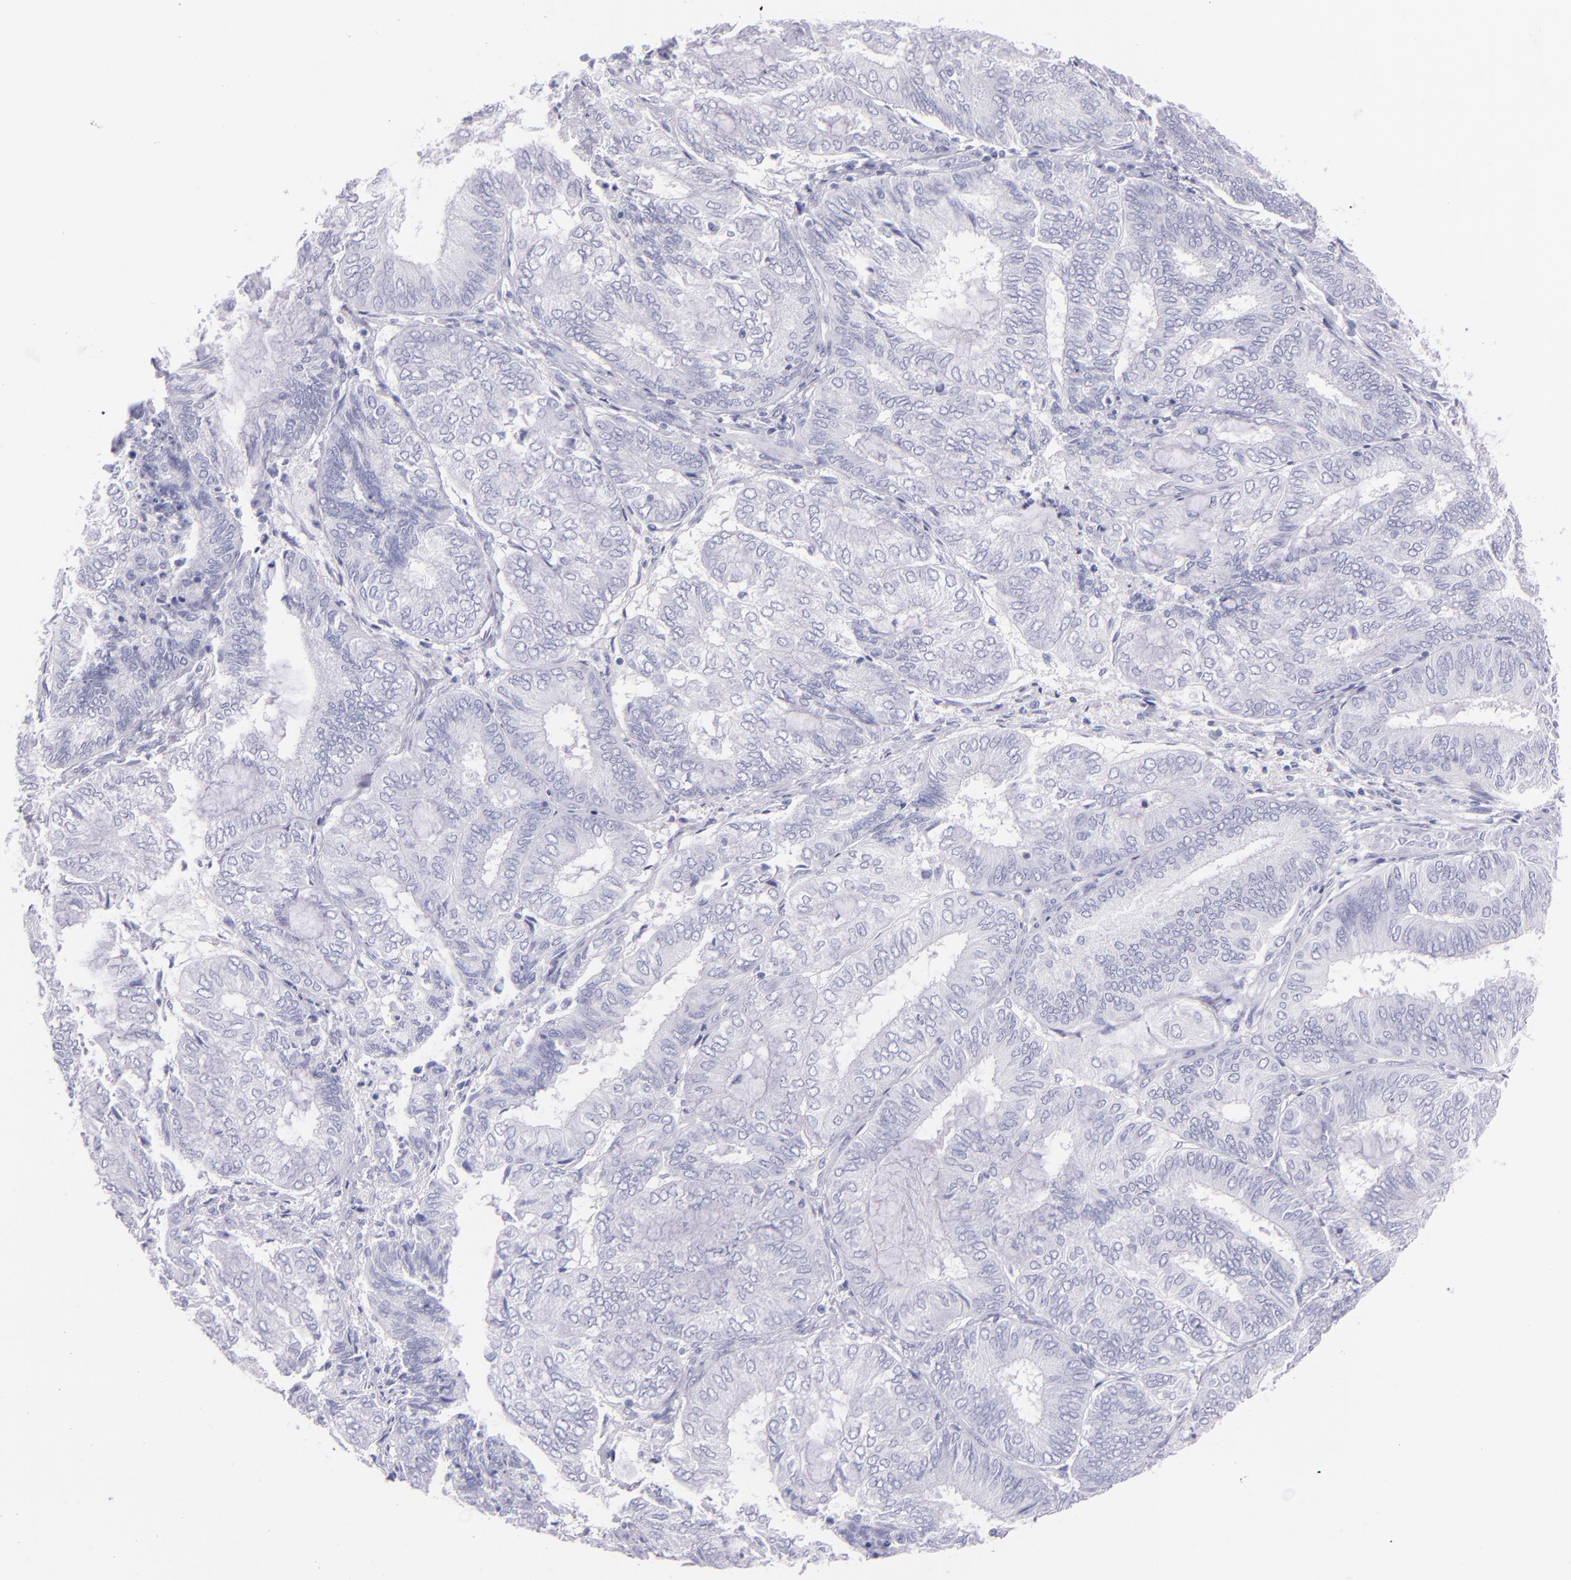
{"staining": {"intensity": "negative", "quantity": "none", "location": "none"}, "tissue": "endometrial cancer", "cell_type": "Tumor cells", "image_type": "cancer", "snomed": [{"axis": "morphology", "description": "Adenocarcinoma, NOS"}, {"axis": "topography", "description": "Endometrium"}], "caption": "The immunohistochemistry (IHC) micrograph has no significant expression in tumor cells of endometrial adenocarcinoma tissue.", "gene": "SFTPB", "patient": {"sex": "female", "age": 59}}